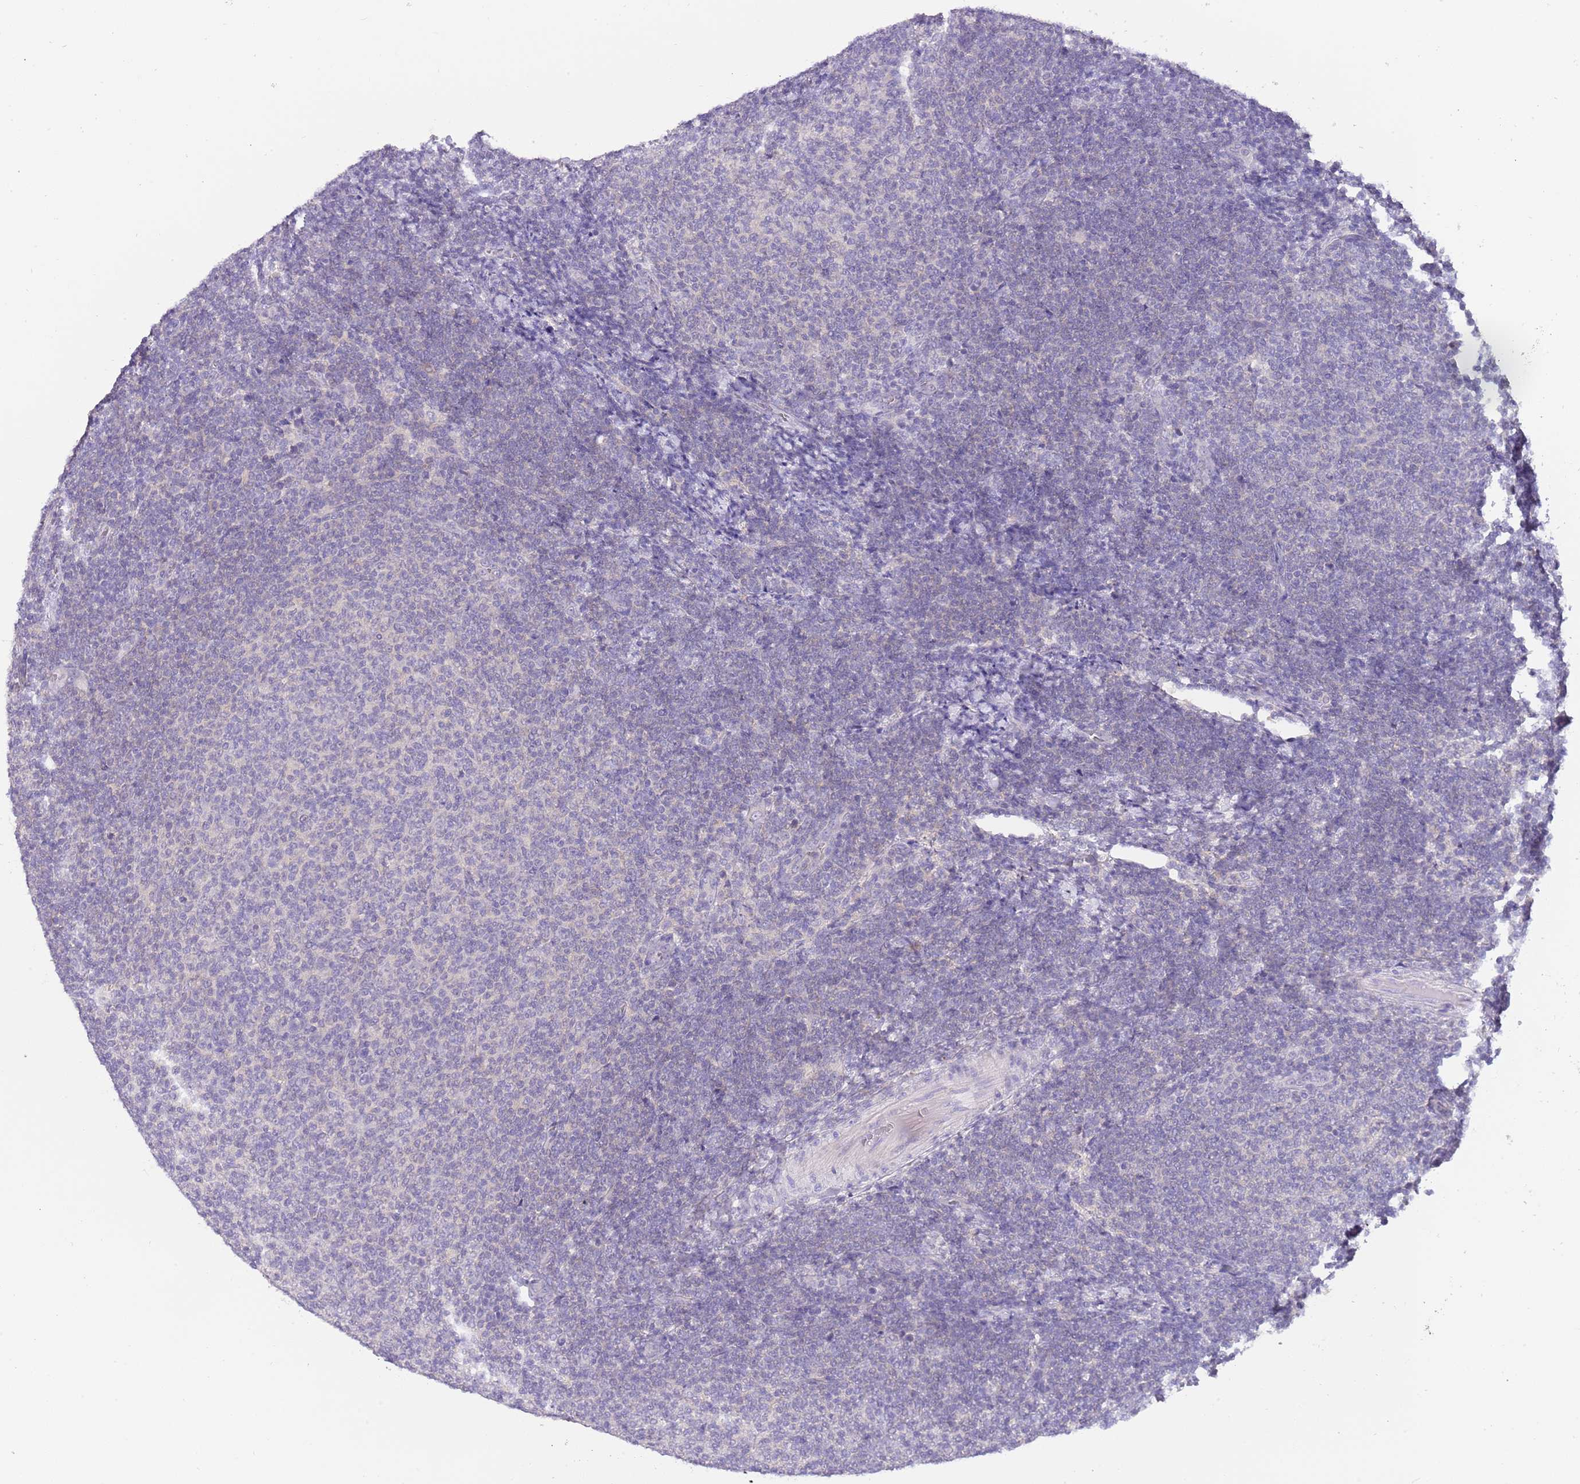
{"staining": {"intensity": "negative", "quantity": "none", "location": "none"}, "tissue": "lymphoma", "cell_type": "Tumor cells", "image_type": "cancer", "snomed": [{"axis": "morphology", "description": "Malignant lymphoma, non-Hodgkin's type, Low grade"}, {"axis": "topography", "description": "Lymph node"}], "caption": "Tumor cells show no significant staining in lymphoma.", "gene": "CFAP73", "patient": {"sex": "male", "age": 66}}